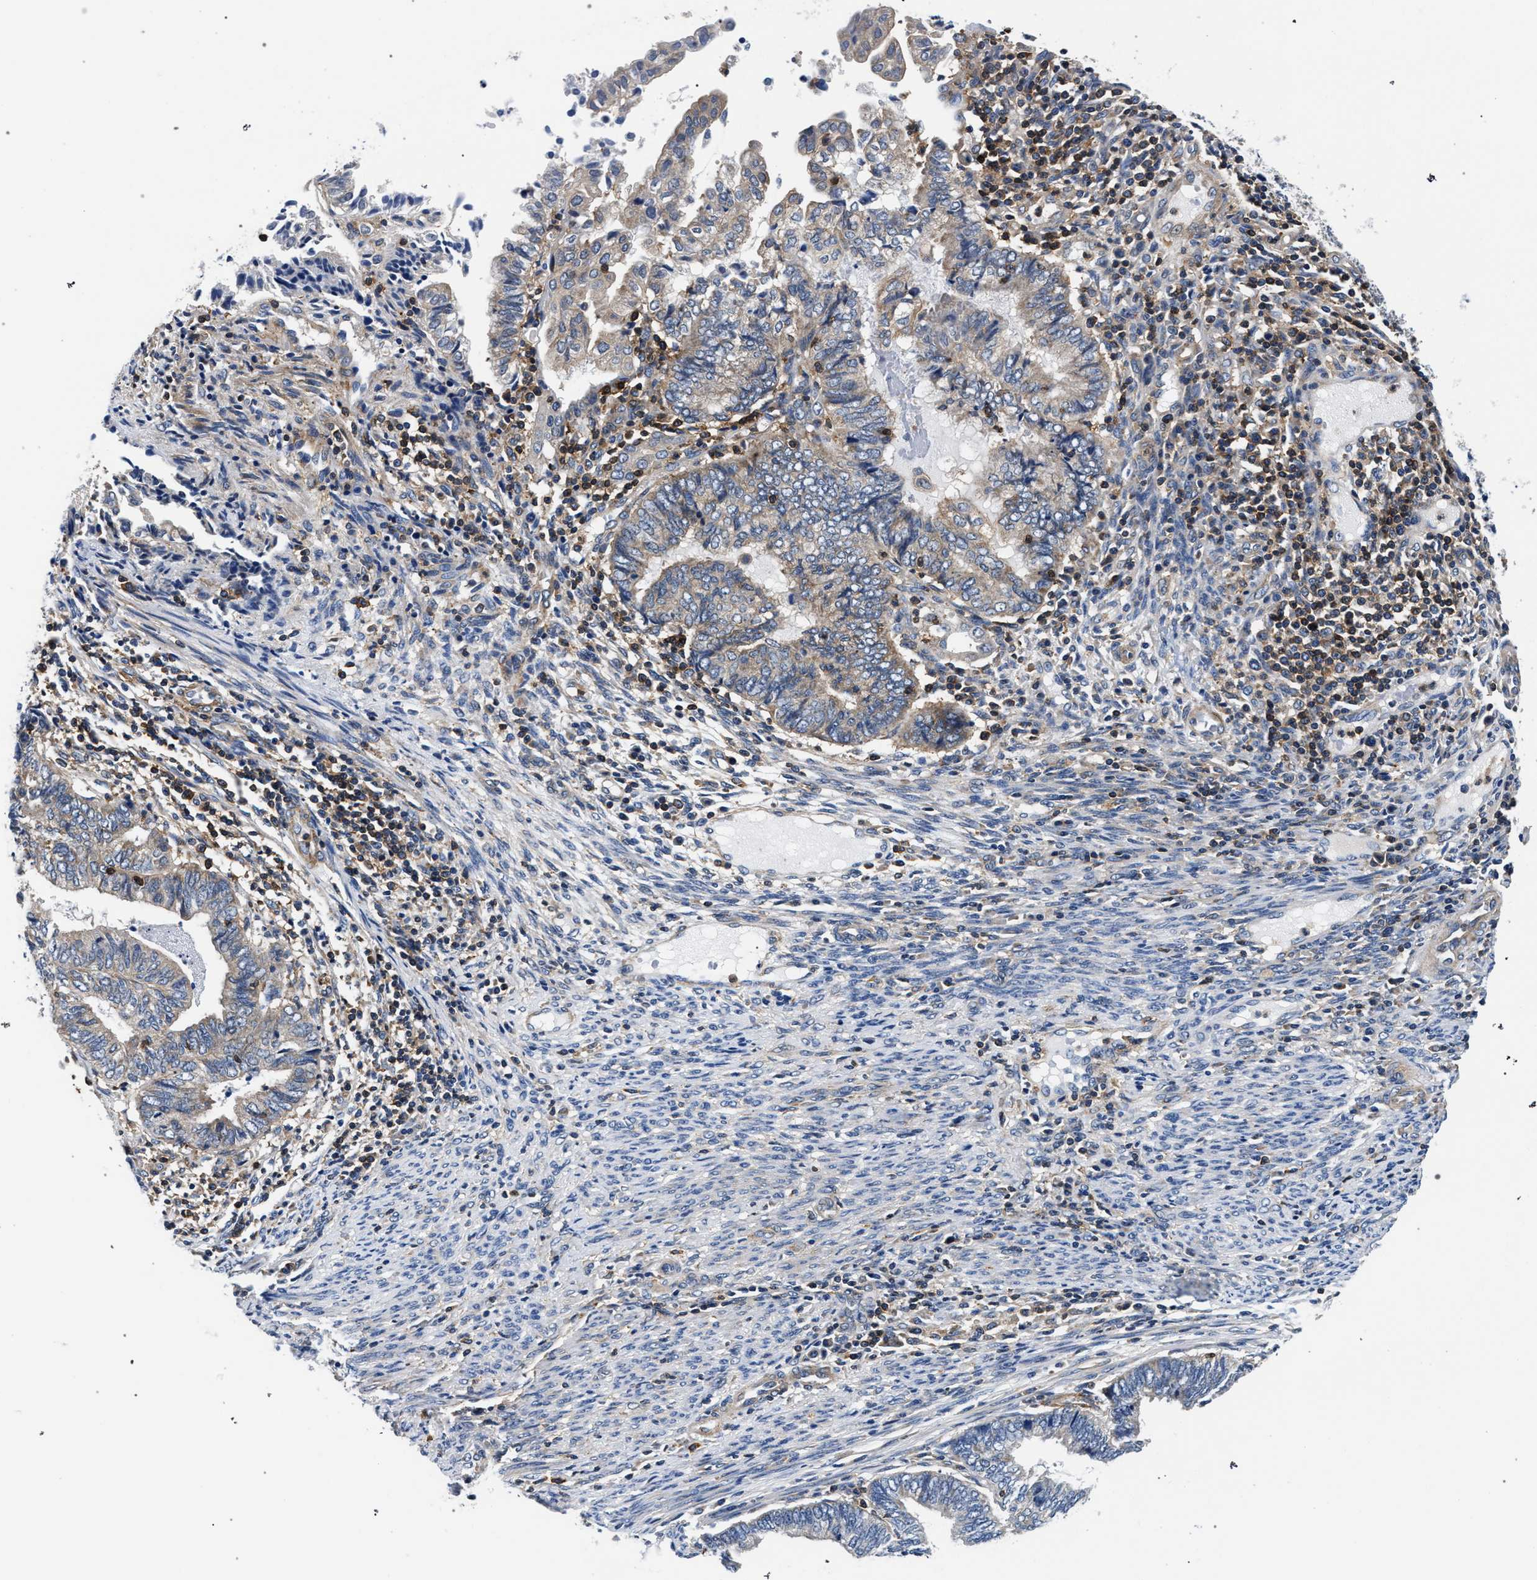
{"staining": {"intensity": "weak", "quantity": "<25%", "location": "cytoplasmic/membranous"}, "tissue": "endometrial cancer", "cell_type": "Tumor cells", "image_type": "cancer", "snomed": [{"axis": "morphology", "description": "Adenocarcinoma, NOS"}, {"axis": "topography", "description": "Uterus"}, {"axis": "topography", "description": "Endometrium"}], "caption": "Human endometrial adenocarcinoma stained for a protein using IHC demonstrates no positivity in tumor cells.", "gene": "LASP1", "patient": {"sex": "female", "age": 70}}